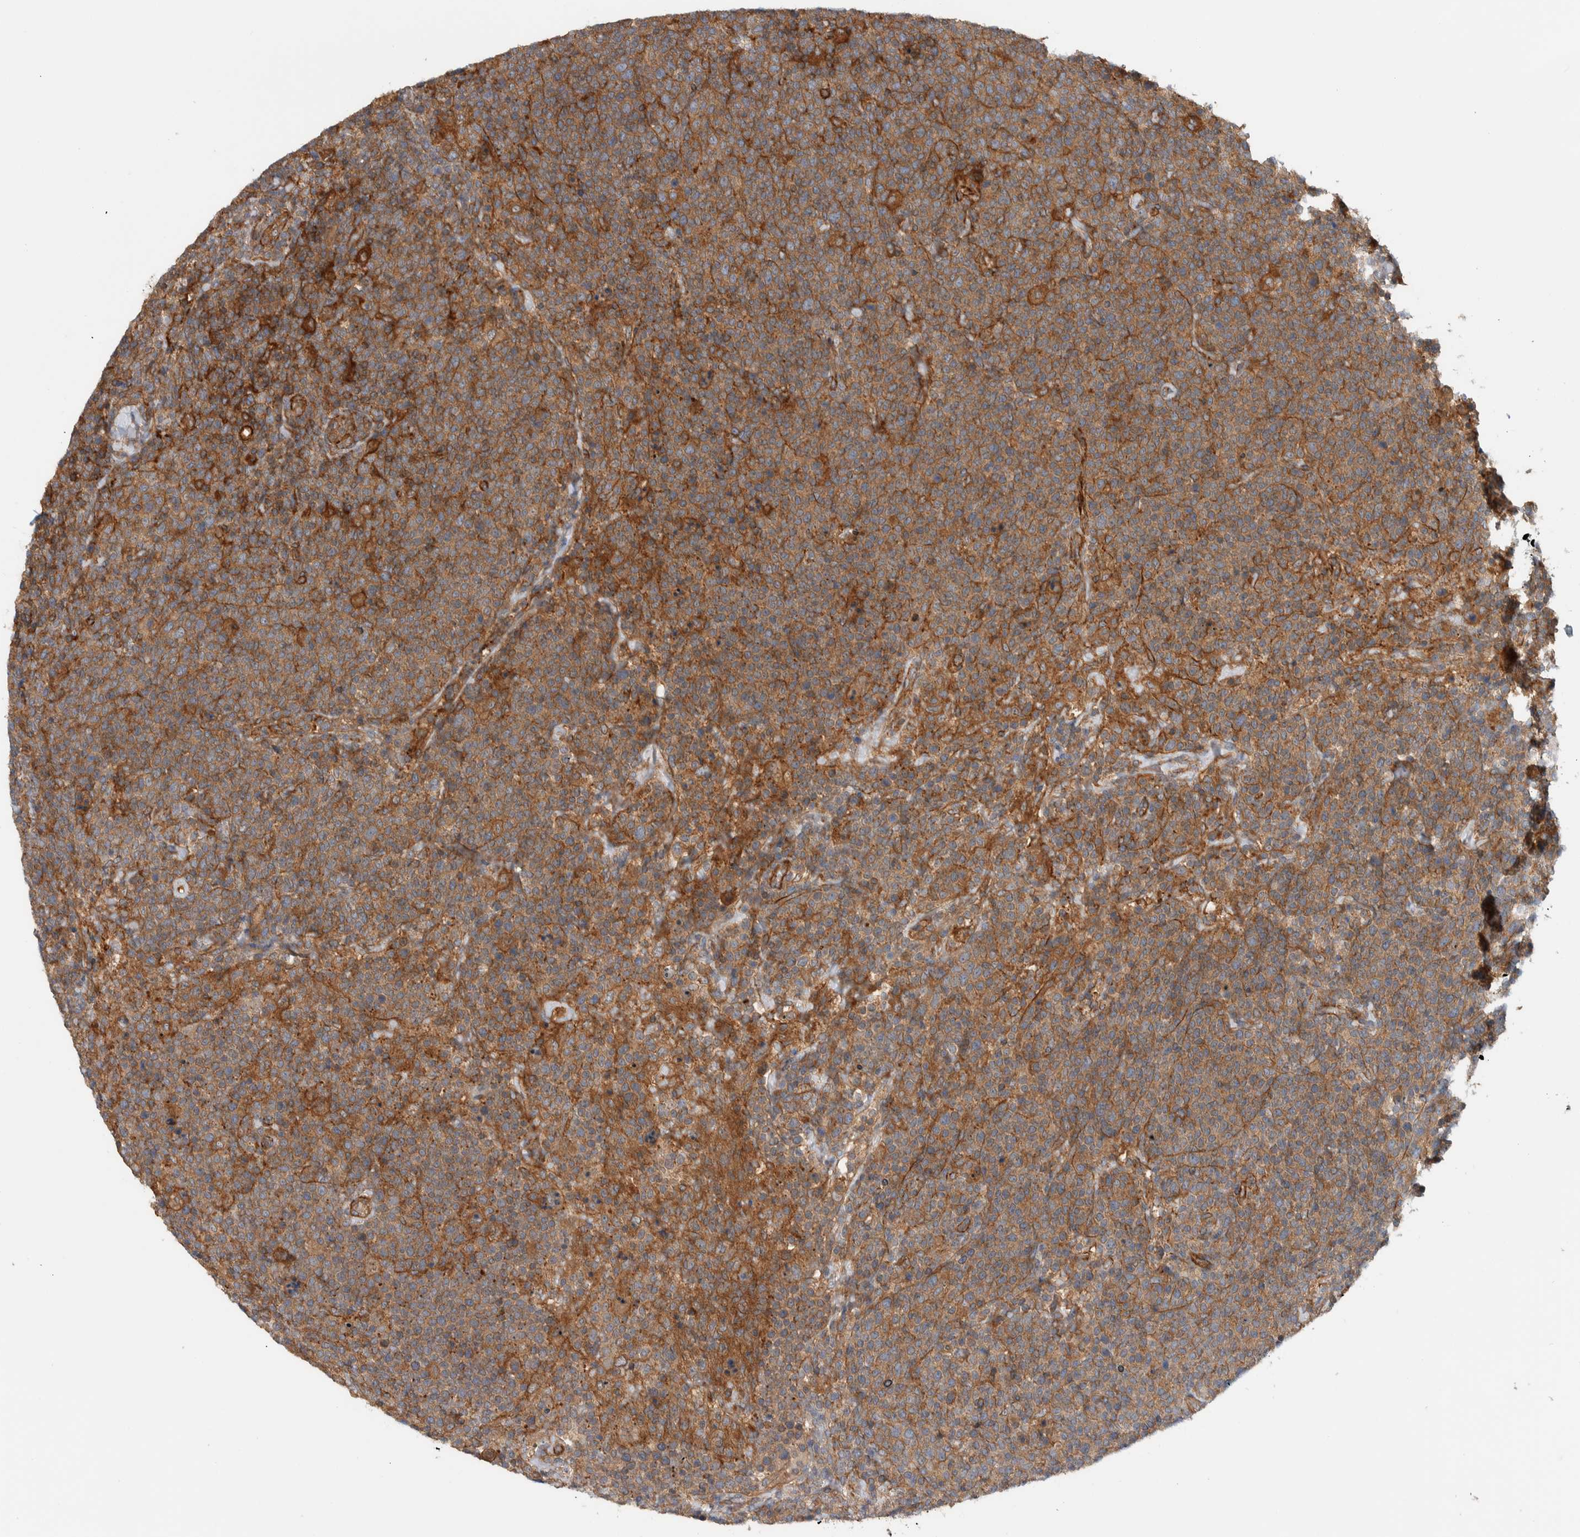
{"staining": {"intensity": "moderate", "quantity": ">75%", "location": "cytoplasmic/membranous"}, "tissue": "lymphoma", "cell_type": "Tumor cells", "image_type": "cancer", "snomed": [{"axis": "morphology", "description": "Malignant lymphoma, non-Hodgkin's type, High grade"}, {"axis": "topography", "description": "Lymph node"}], "caption": "A high-resolution photomicrograph shows immunohistochemistry (IHC) staining of malignant lymphoma, non-Hodgkin's type (high-grade), which exhibits moderate cytoplasmic/membranous positivity in about >75% of tumor cells.", "gene": "MPRIP", "patient": {"sex": "male", "age": 61}}